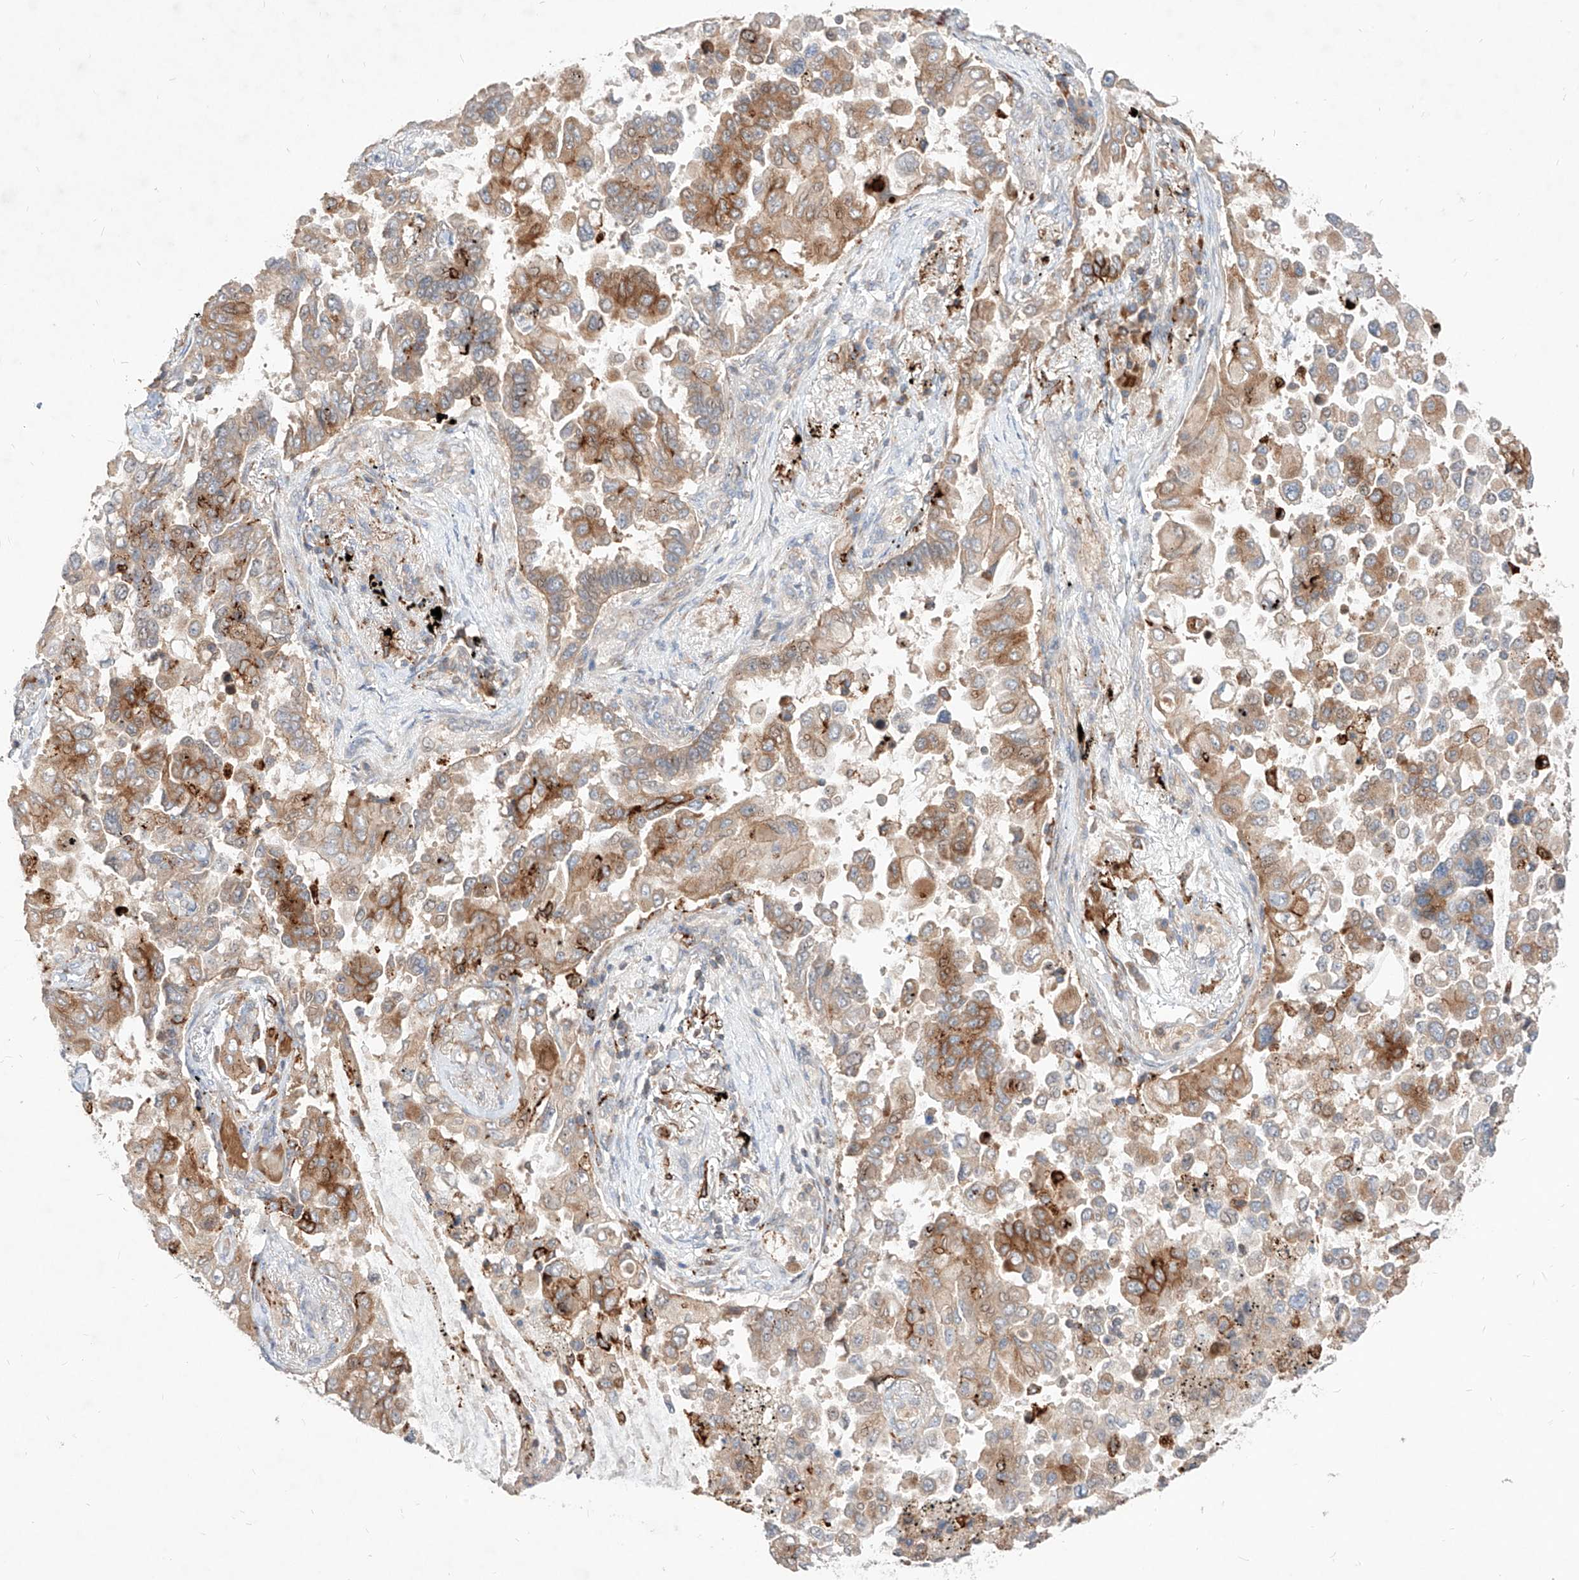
{"staining": {"intensity": "moderate", "quantity": "25%-75%", "location": "cytoplasmic/membranous"}, "tissue": "lung cancer", "cell_type": "Tumor cells", "image_type": "cancer", "snomed": [{"axis": "morphology", "description": "Adenocarcinoma, NOS"}, {"axis": "topography", "description": "Lung"}], "caption": "Immunohistochemical staining of human lung cancer (adenocarcinoma) reveals medium levels of moderate cytoplasmic/membranous protein expression in about 25%-75% of tumor cells. (Brightfield microscopy of DAB IHC at high magnification).", "gene": "TSNAX", "patient": {"sex": "female", "age": 67}}